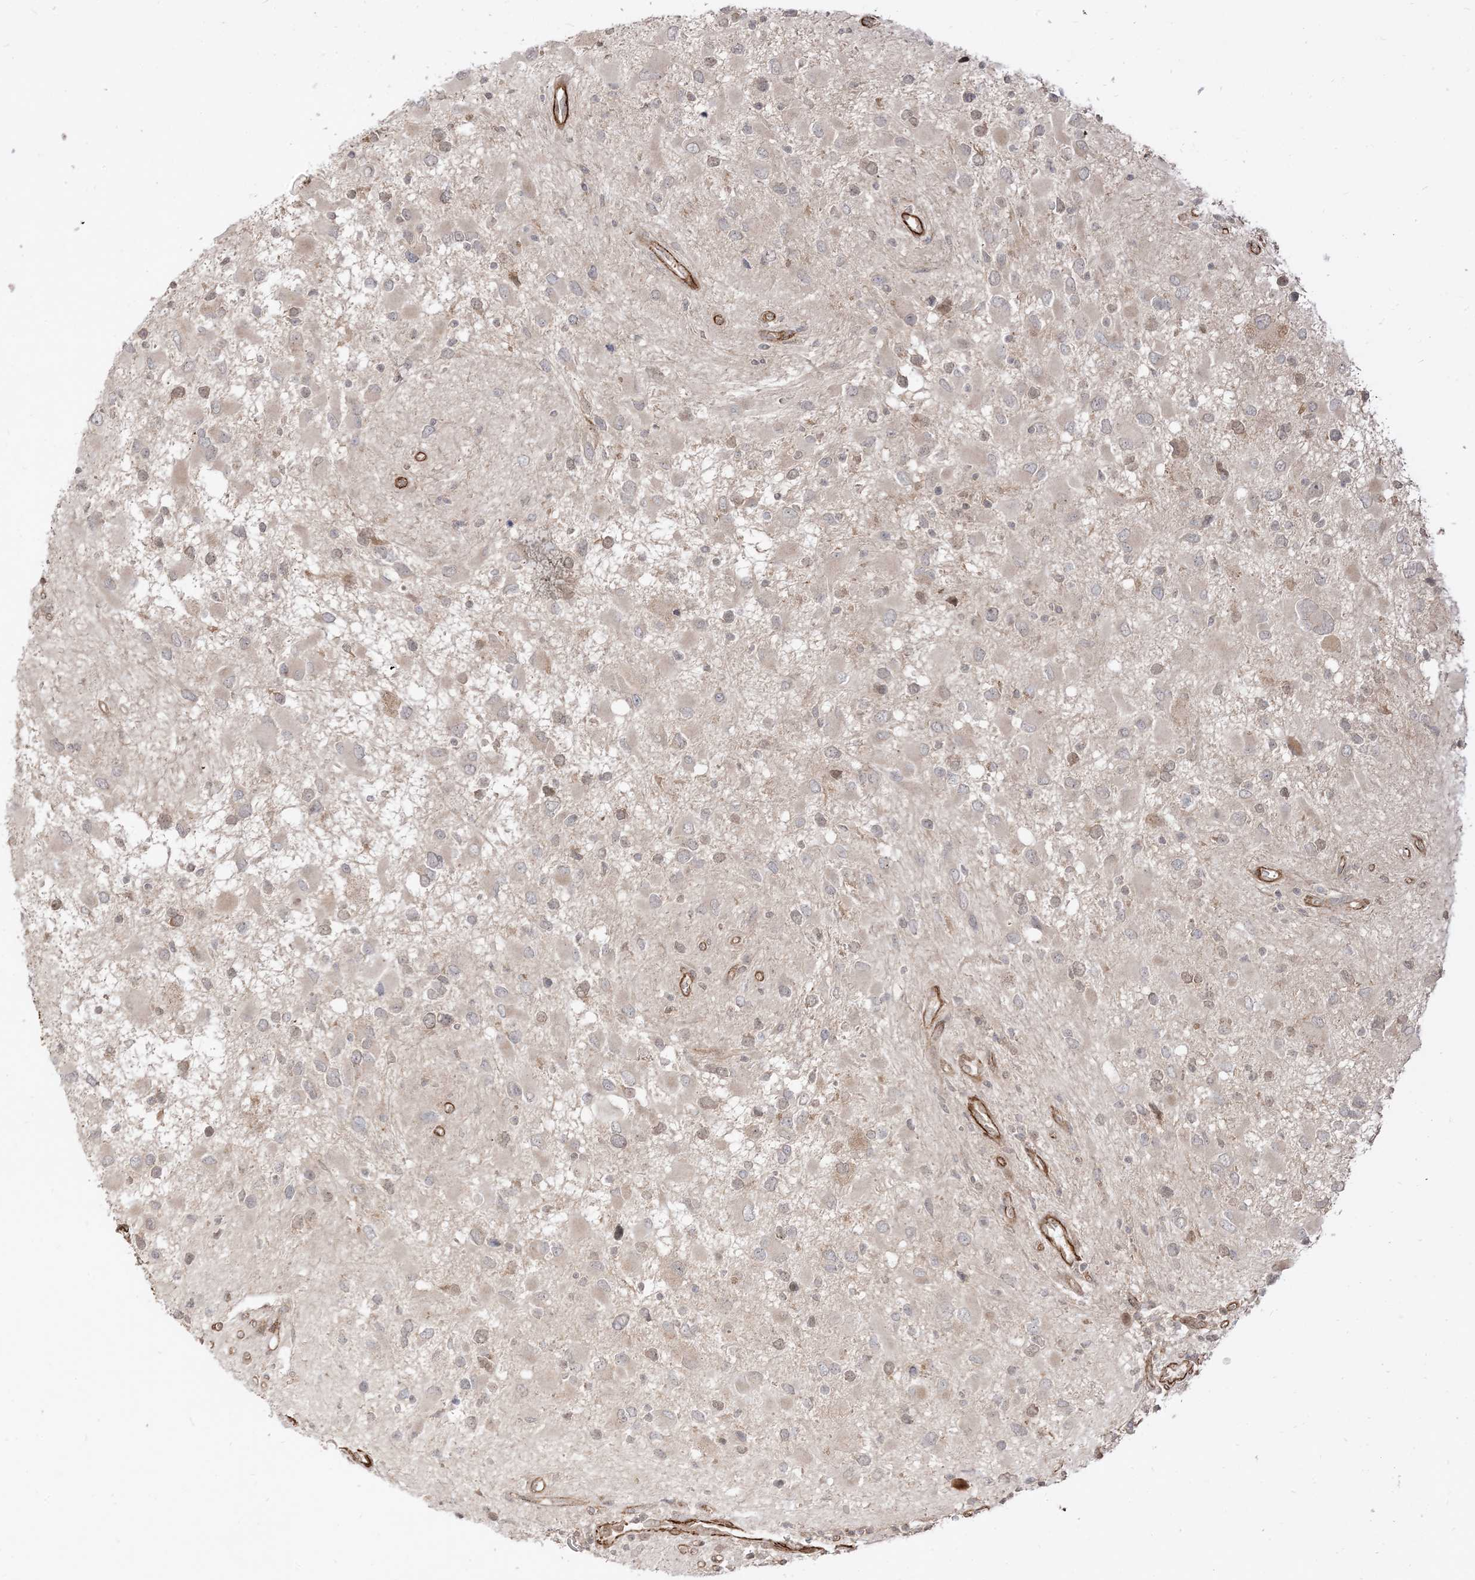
{"staining": {"intensity": "weak", "quantity": "<25%", "location": "cytoplasmic/membranous"}, "tissue": "glioma", "cell_type": "Tumor cells", "image_type": "cancer", "snomed": [{"axis": "morphology", "description": "Glioma, malignant, High grade"}, {"axis": "topography", "description": "Brain"}], "caption": "Immunohistochemistry (IHC) of human malignant high-grade glioma exhibits no staining in tumor cells.", "gene": "TBCC", "patient": {"sex": "male", "age": 53}}